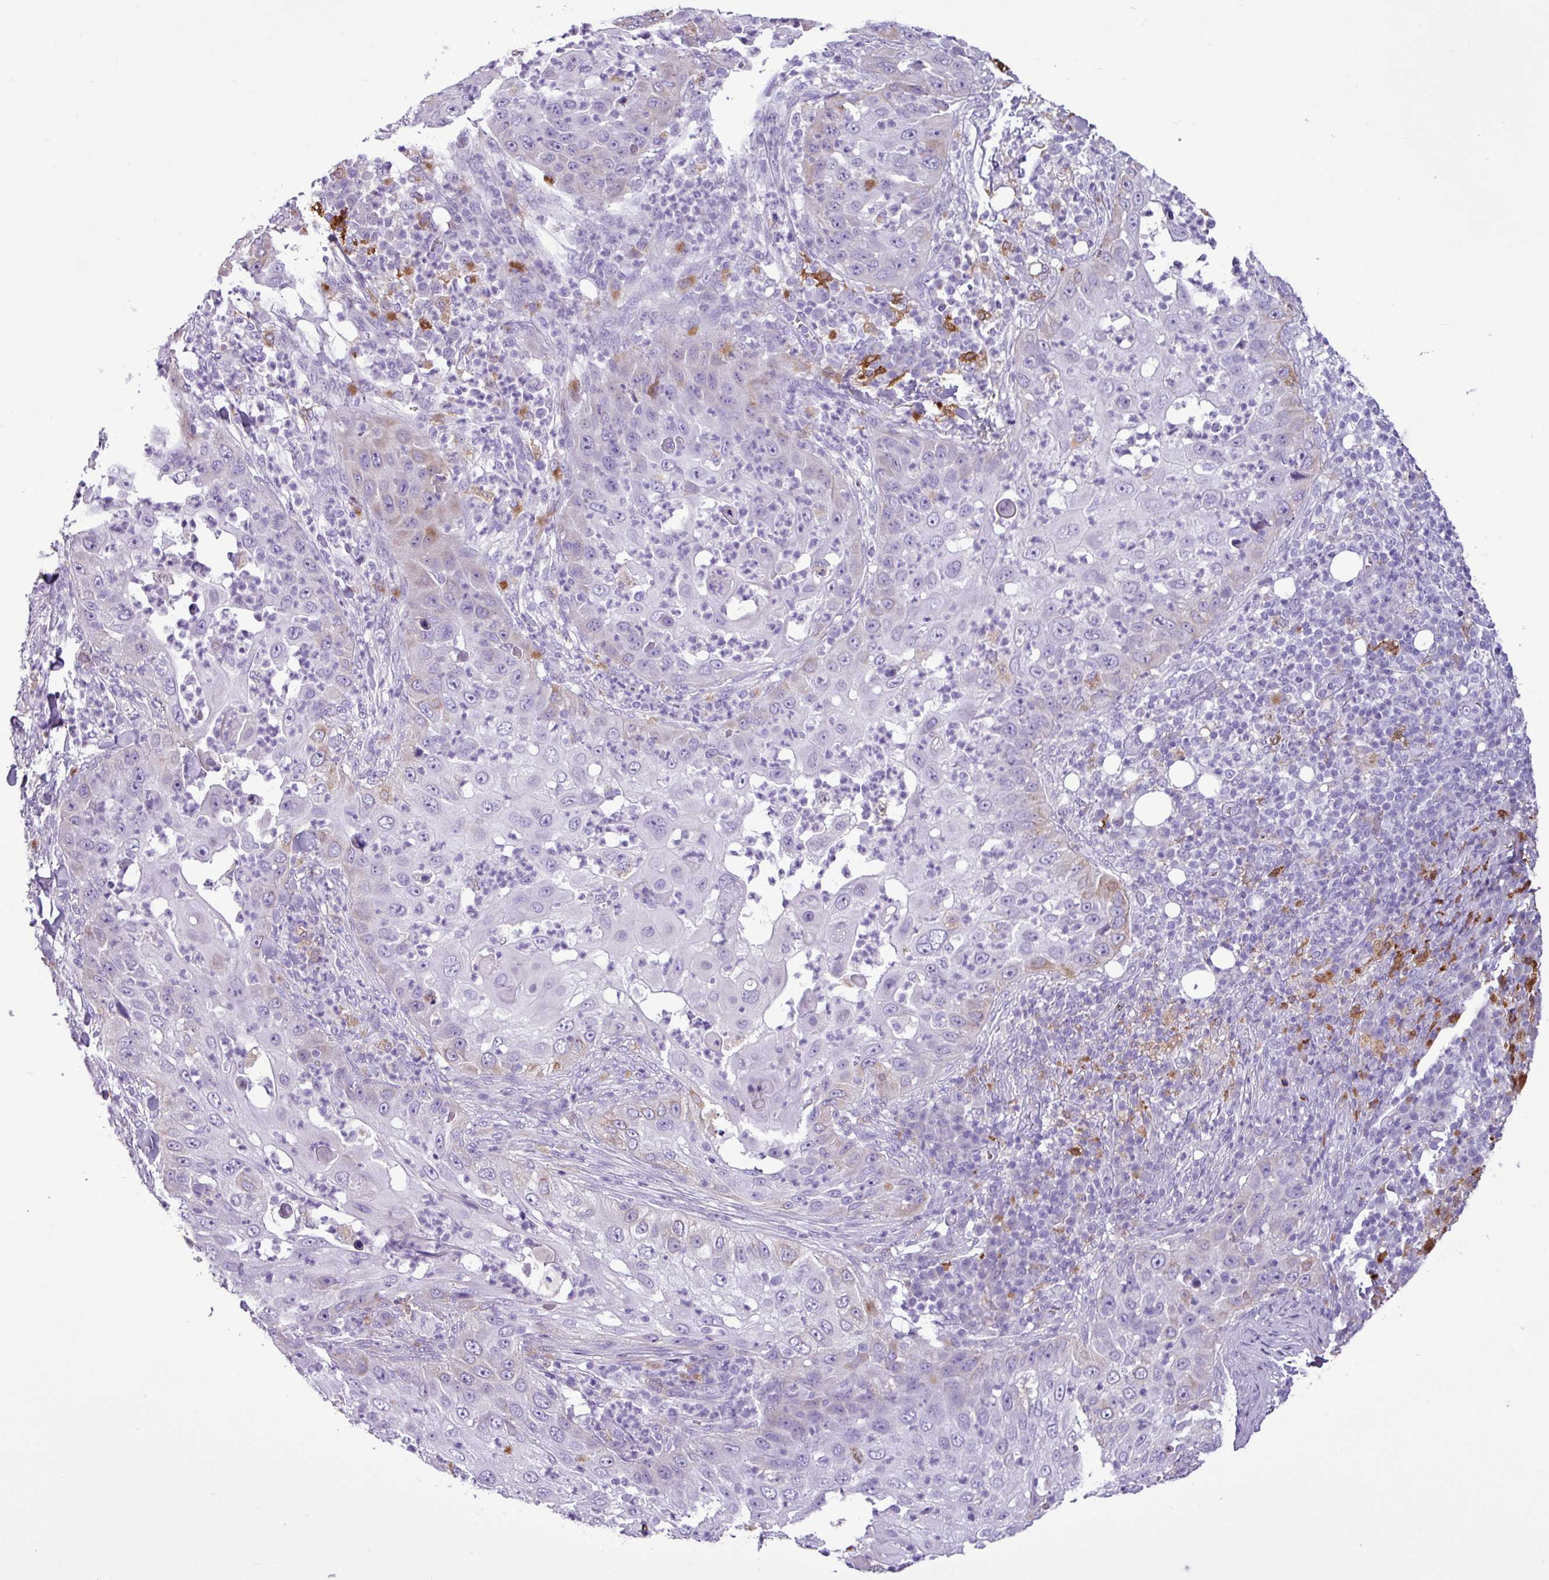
{"staining": {"intensity": "weak", "quantity": "<25%", "location": "cytoplasmic/membranous"}, "tissue": "skin cancer", "cell_type": "Tumor cells", "image_type": "cancer", "snomed": [{"axis": "morphology", "description": "Squamous cell carcinoma, NOS"}, {"axis": "topography", "description": "Skin"}], "caption": "Immunohistochemical staining of human skin squamous cell carcinoma shows no significant staining in tumor cells.", "gene": "TMEM200C", "patient": {"sex": "female", "age": 44}}